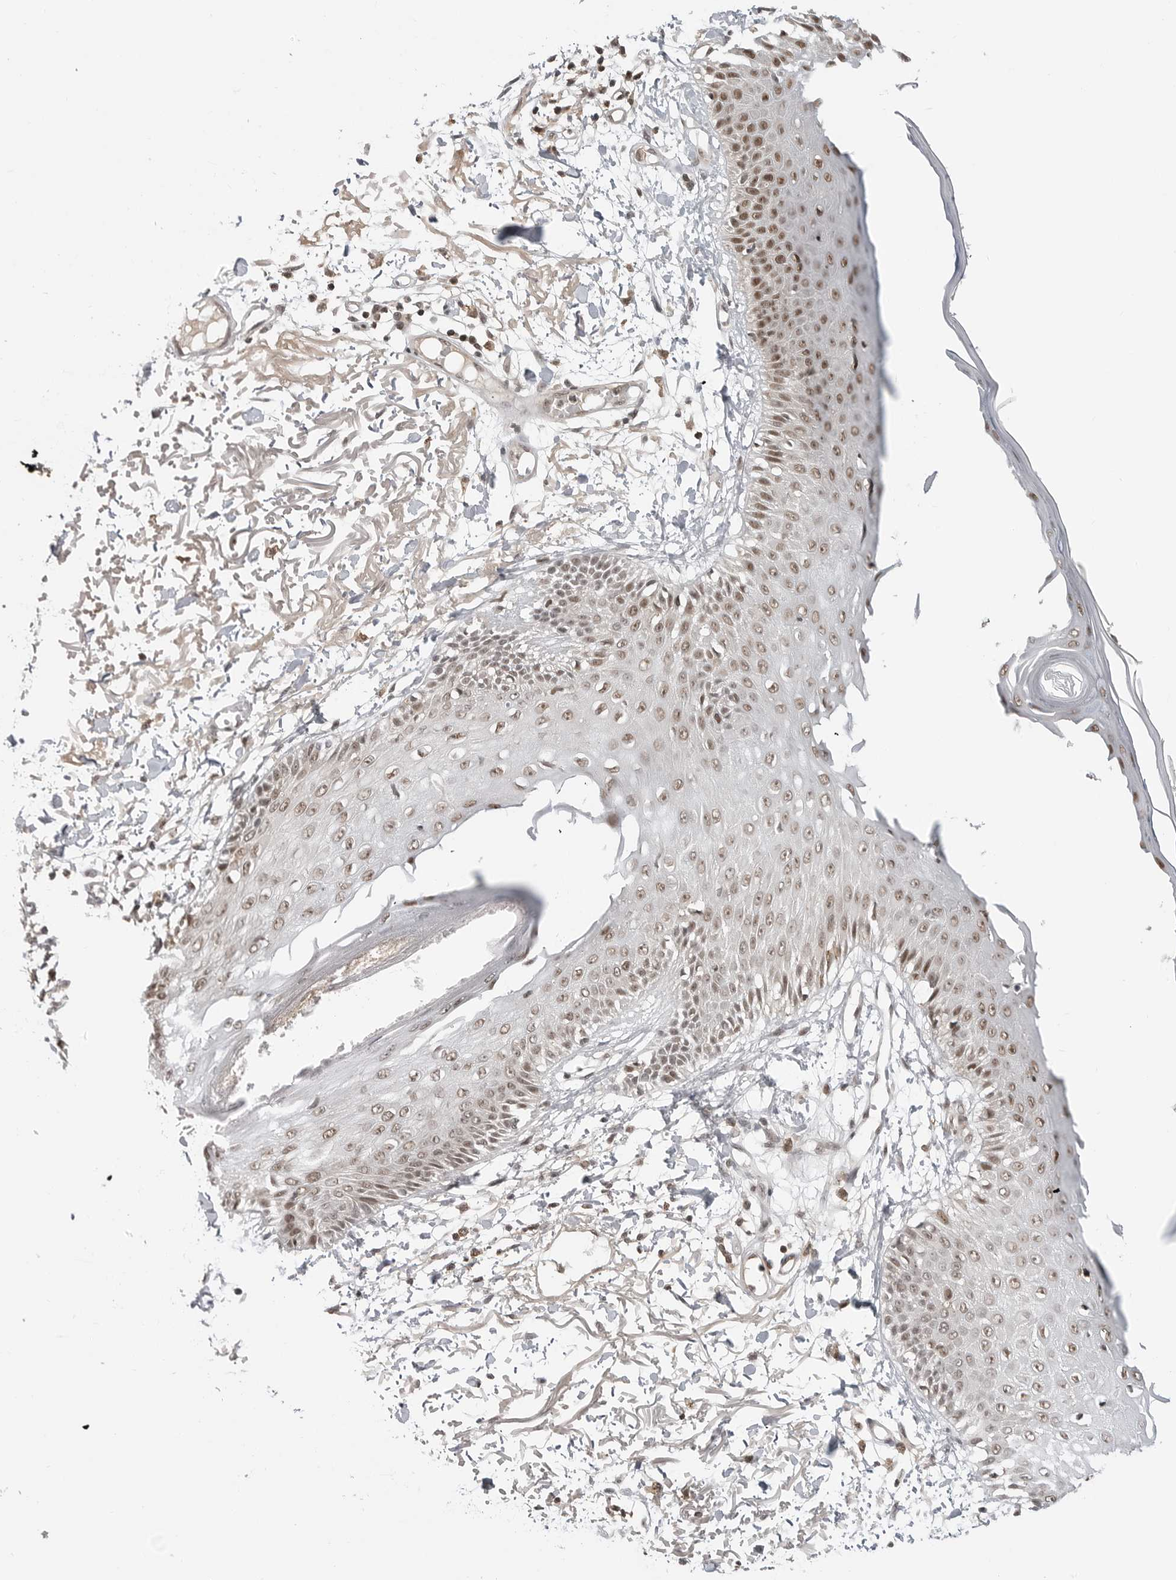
{"staining": {"intensity": "negative", "quantity": "none", "location": "none"}, "tissue": "skin", "cell_type": "Fibroblasts", "image_type": "normal", "snomed": [{"axis": "morphology", "description": "Normal tissue, NOS"}, {"axis": "morphology", "description": "Squamous cell carcinoma, NOS"}, {"axis": "topography", "description": "Skin"}, {"axis": "topography", "description": "Peripheral nerve tissue"}], "caption": "There is no significant expression in fibroblasts of skin. (Immunohistochemistry, brightfield microscopy, high magnification).", "gene": "C8orf33", "patient": {"sex": "male", "age": 83}}